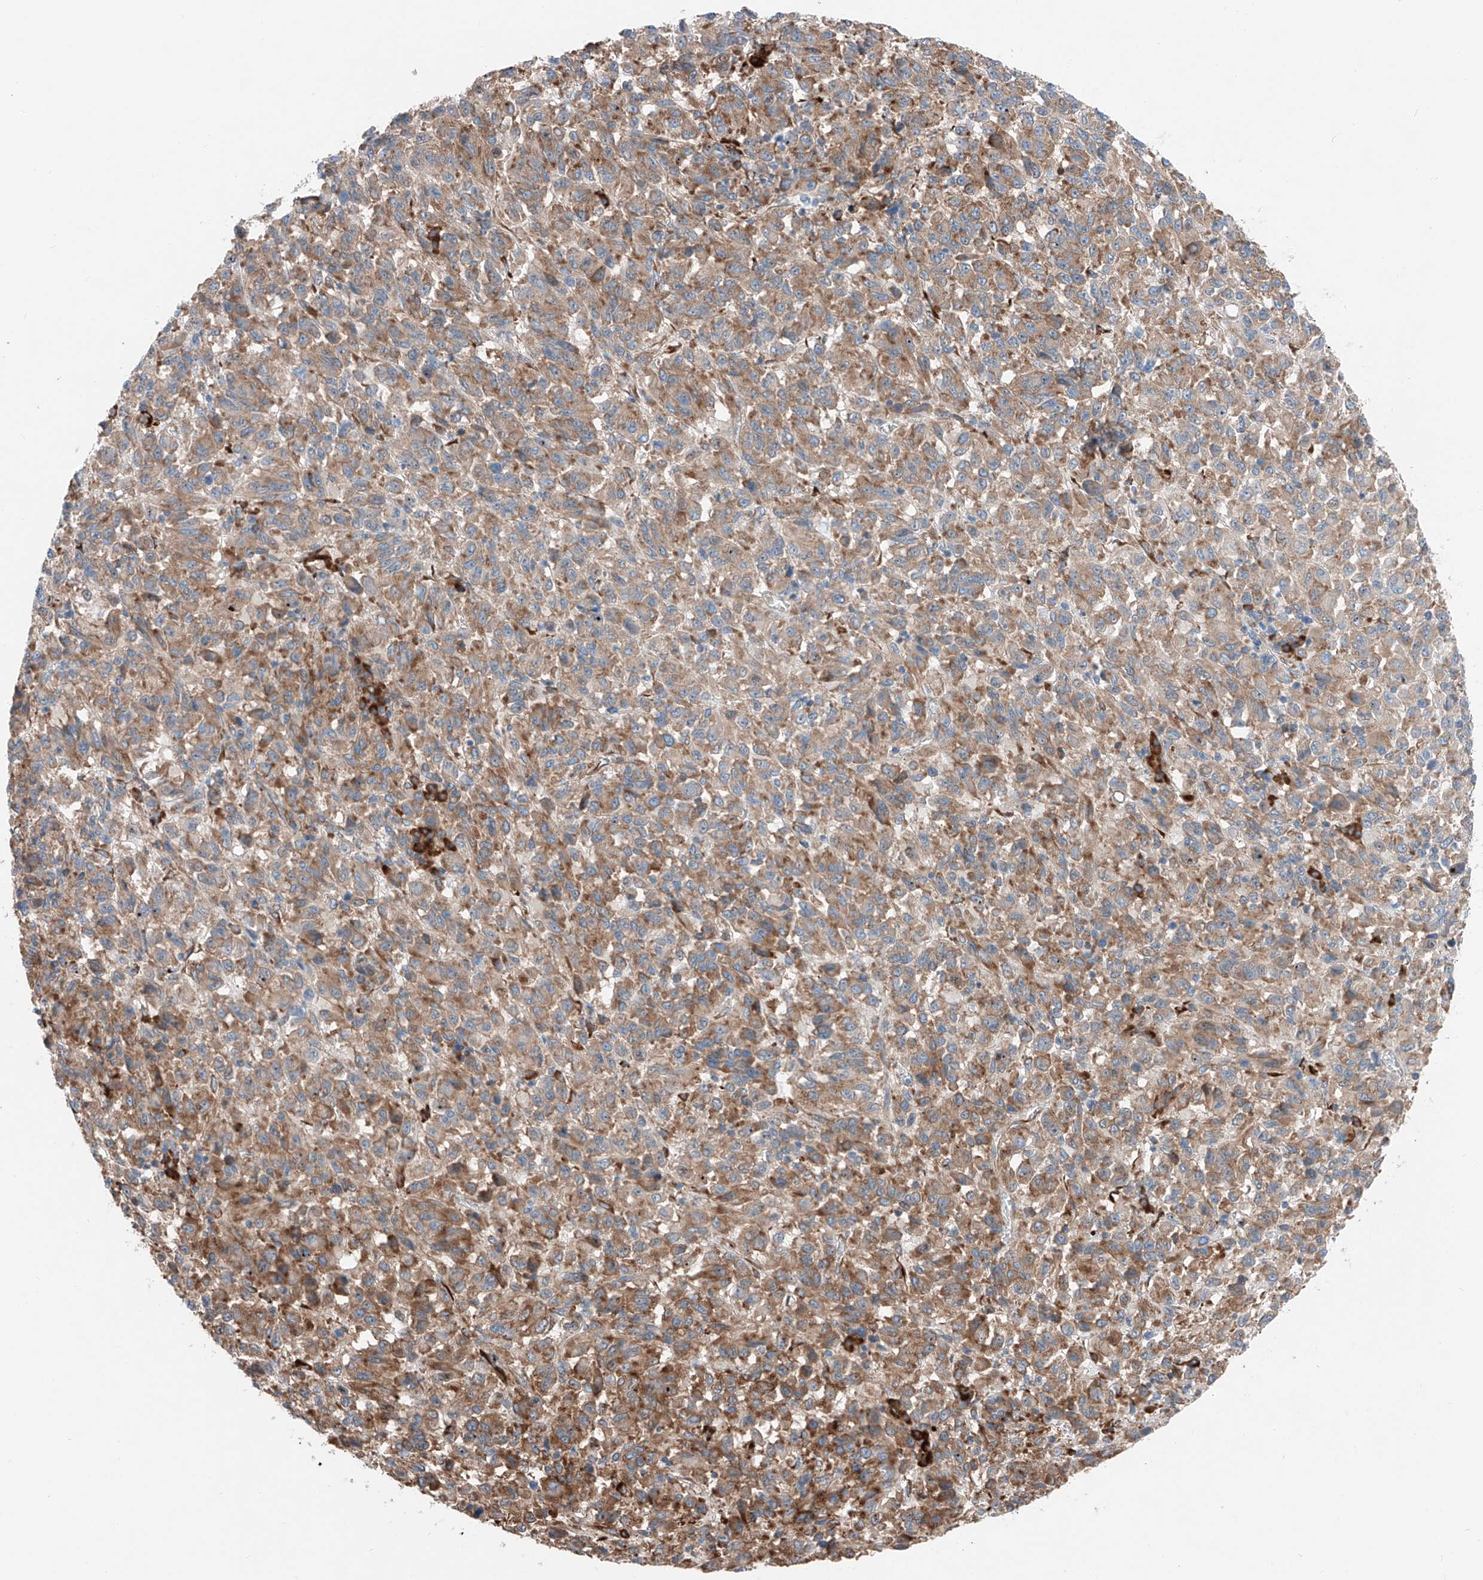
{"staining": {"intensity": "moderate", "quantity": ">75%", "location": "cytoplasmic/membranous"}, "tissue": "melanoma", "cell_type": "Tumor cells", "image_type": "cancer", "snomed": [{"axis": "morphology", "description": "Malignant melanoma, Metastatic site"}, {"axis": "topography", "description": "Lung"}], "caption": "Melanoma tissue displays moderate cytoplasmic/membranous expression in approximately >75% of tumor cells, visualized by immunohistochemistry.", "gene": "CRELD1", "patient": {"sex": "male", "age": 64}}